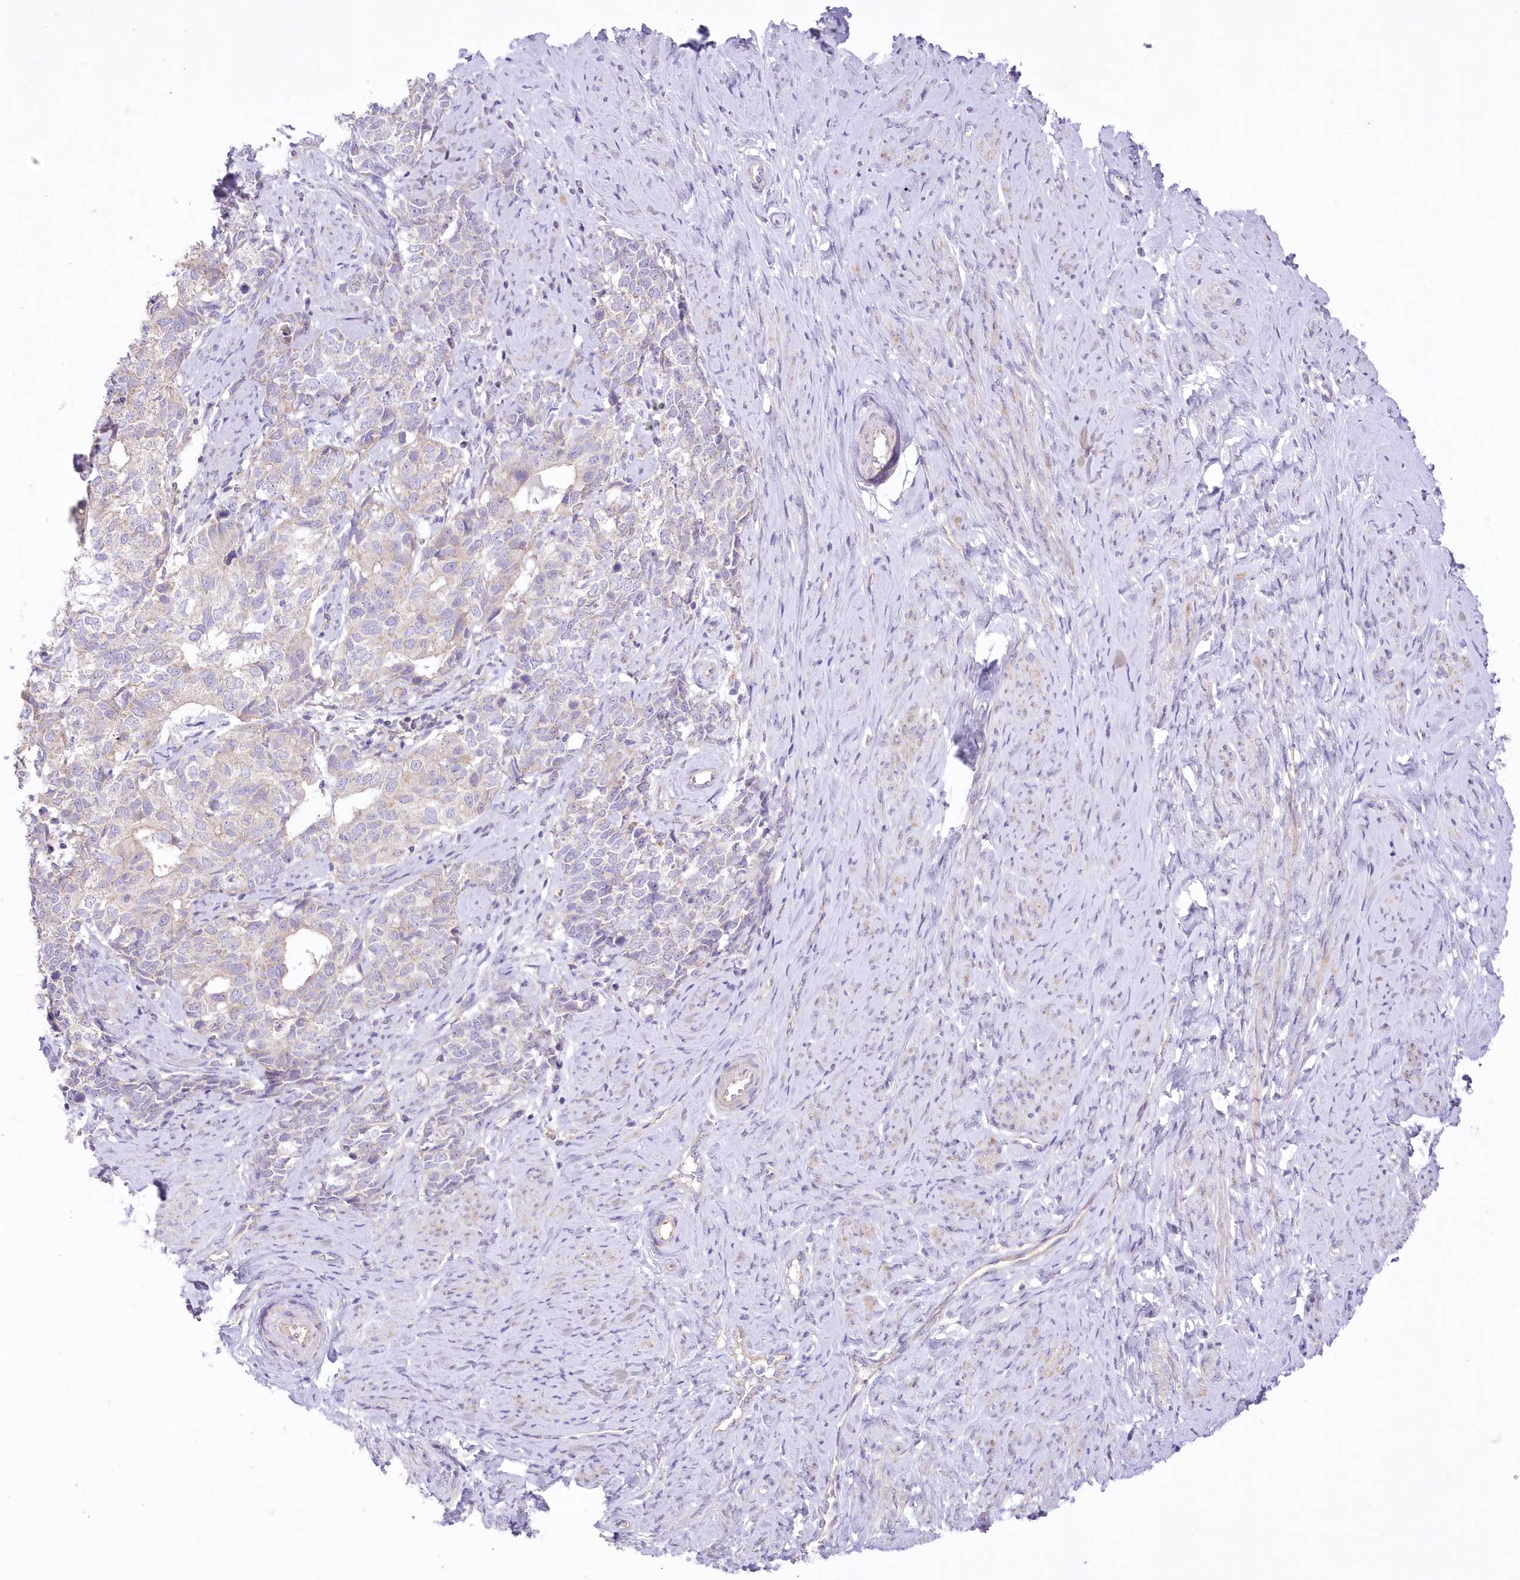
{"staining": {"intensity": "negative", "quantity": "none", "location": "none"}, "tissue": "cervical cancer", "cell_type": "Tumor cells", "image_type": "cancer", "snomed": [{"axis": "morphology", "description": "Squamous cell carcinoma, NOS"}, {"axis": "topography", "description": "Cervix"}], "caption": "The IHC histopathology image has no significant staining in tumor cells of squamous cell carcinoma (cervical) tissue.", "gene": "ITSN2", "patient": {"sex": "female", "age": 63}}